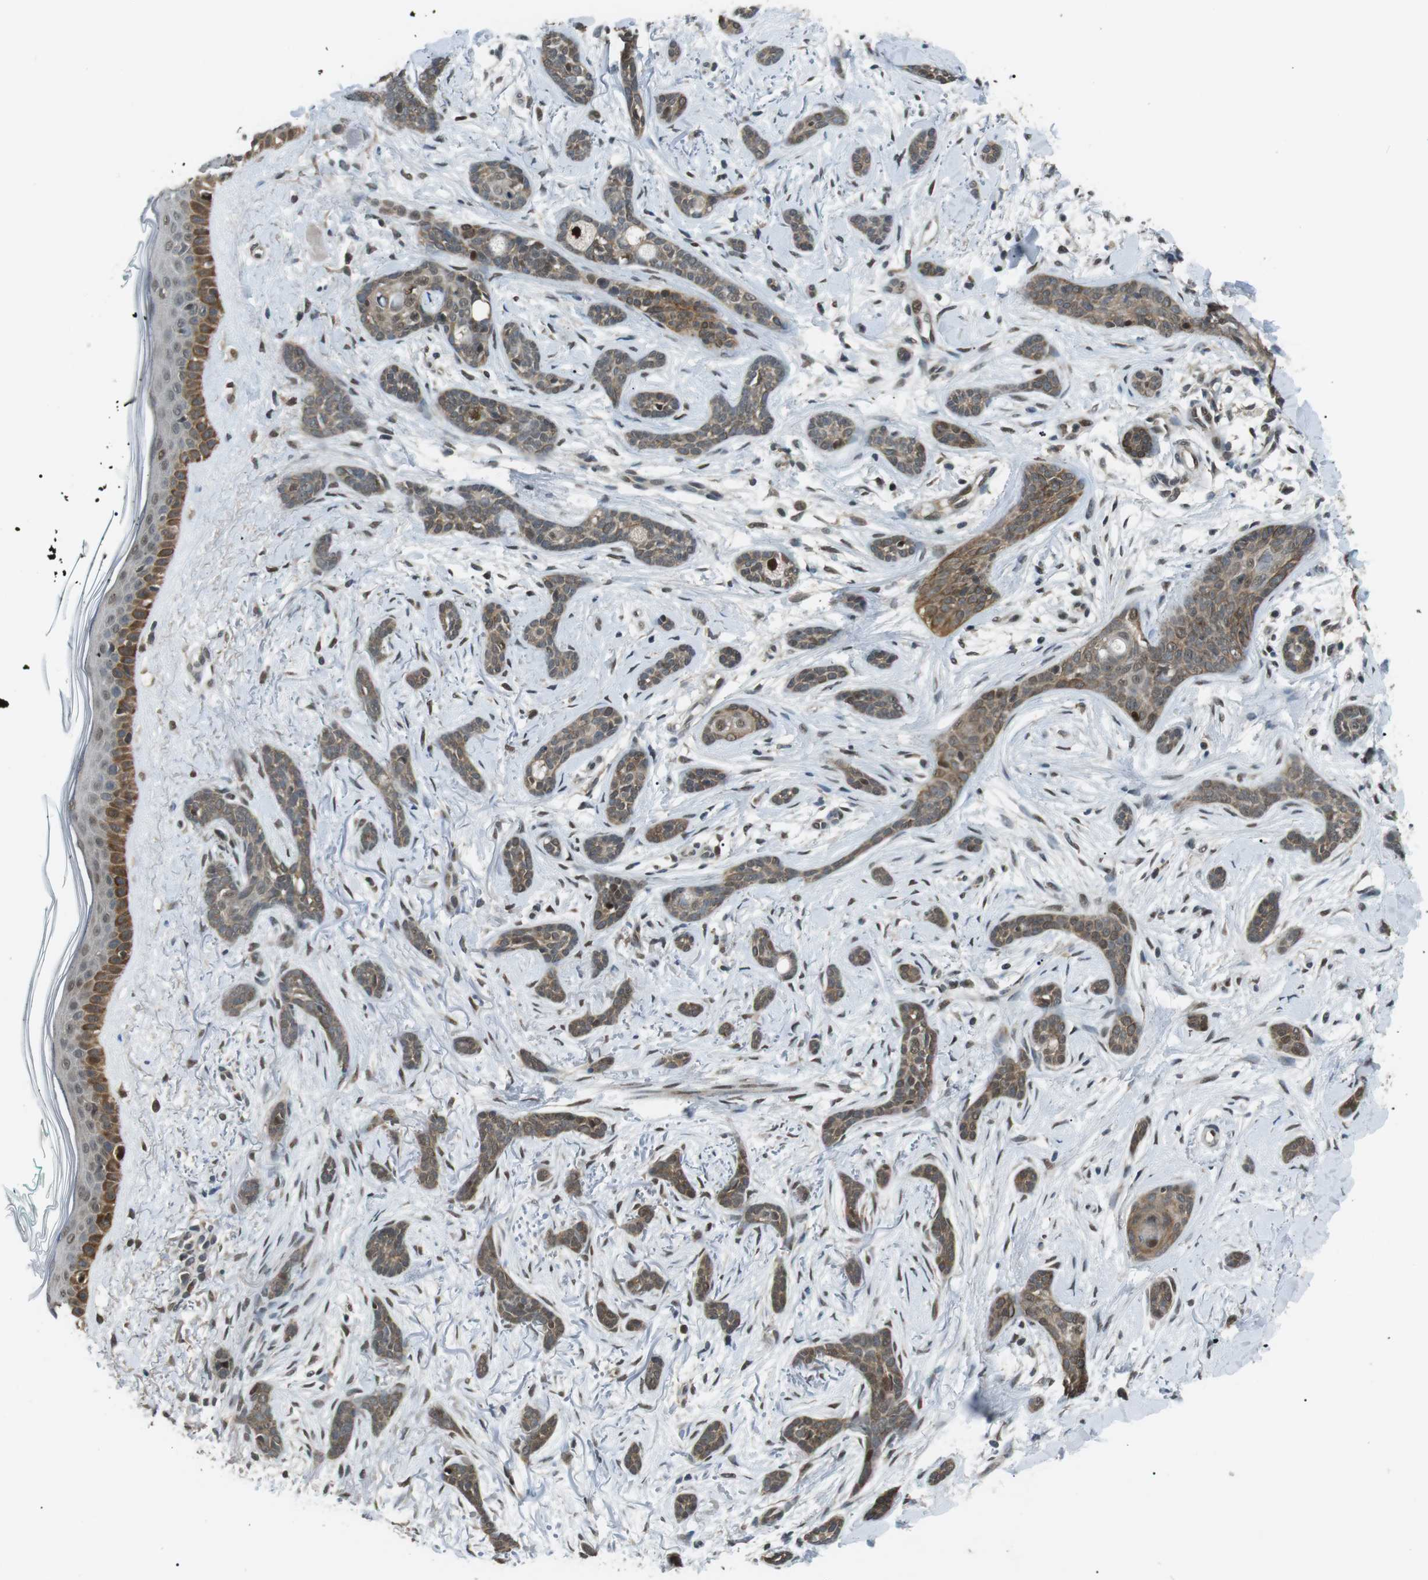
{"staining": {"intensity": "moderate", "quantity": ">75%", "location": "cytoplasmic/membranous,nuclear"}, "tissue": "skin cancer", "cell_type": "Tumor cells", "image_type": "cancer", "snomed": [{"axis": "morphology", "description": "Basal cell carcinoma"}, {"axis": "morphology", "description": "Adnexal tumor, benign"}, {"axis": "topography", "description": "Skin"}], "caption": "Human skin cancer stained for a protein (brown) exhibits moderate cytoplasmic/membranous and nuclear positive staining in approximately >75% of tumor cells.", "gene": "ORAI3", "patient": {"sex": "female", "age": 42}}